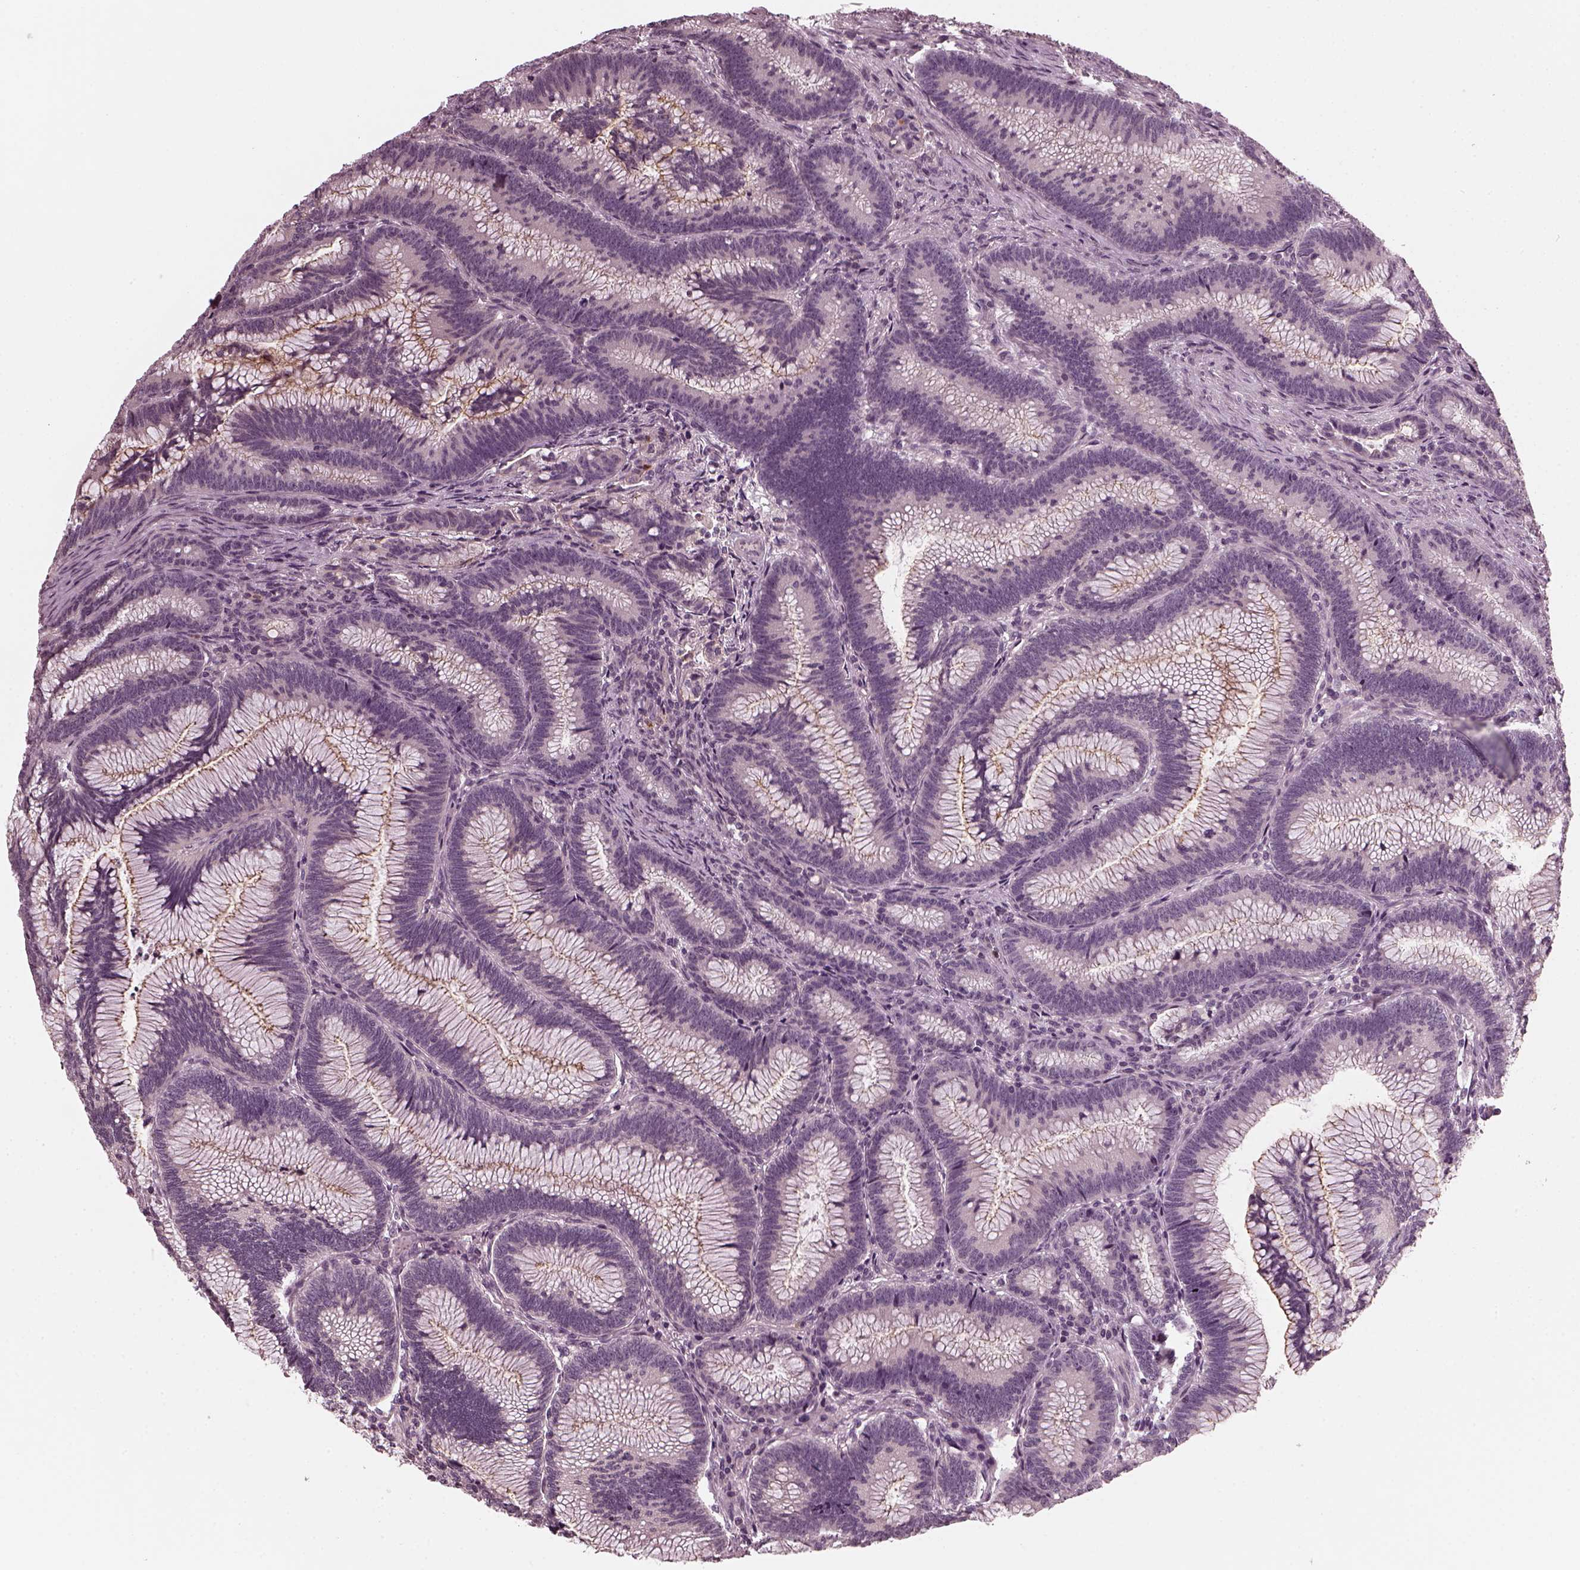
{"staining": {"intensity": "negative", "quantity": "none", "location": "none"}, "tissue": "colorectal cancer", "cell_type": "Tumor cells", "image_type": "cancer", "snomed": [{"axis": "morphology", "description": "Adenocarcinoma, NOS"}, {"axis": "topography", "description": "Colon"}], "caption": "A histopathology image of human adenocarcinoma (colorectal) is negative for staining in tumor cells.", "gene": "CHIT1", "patient": {"sex": "female", "age": 78}}